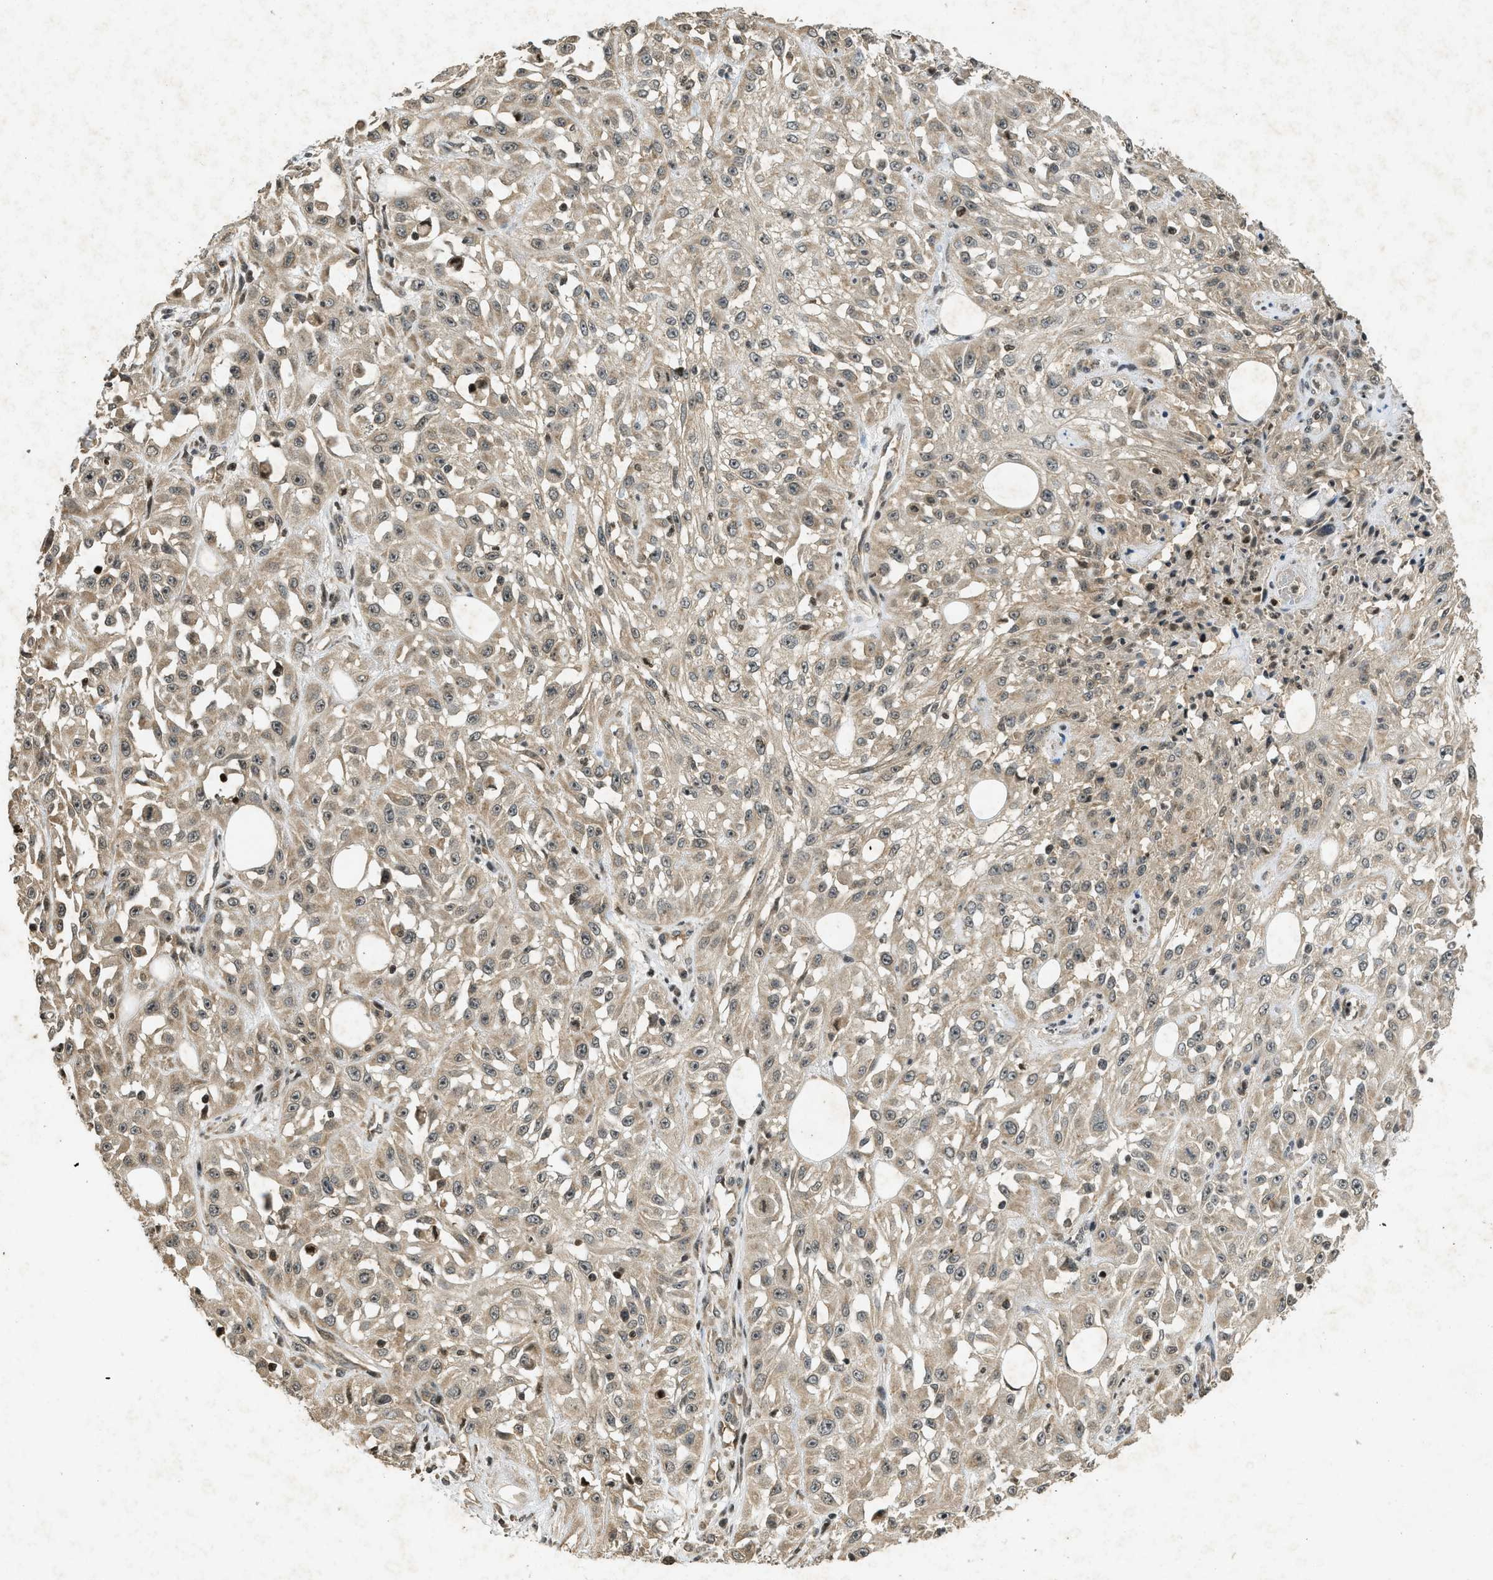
{"staining": {"intensity": "weak", "quantity": "25%-75%", "location": "nuclear"}, "tissue": "skin cancer", "cell_type": "Tumor cells", "image_type": "cancer", "snomed": [{"axis": "morphology", "description": "Squamous cell carcinoma, NOS"}, {"axis": "morphology", "description": "Squamous cell carcinoma, metastatic, NOS"}, {"axis": "topography", "description": "Skin"}, {"axis": "topography", "description": "Lymph node"}], "caption": "Tumor cells display weak nuclear positivity in approximately 25%-75% of cells in skin cancer (squamous cell carcinoma).", "gene": "SIAH1", "patient": {"sex": "male", "age": 75}}